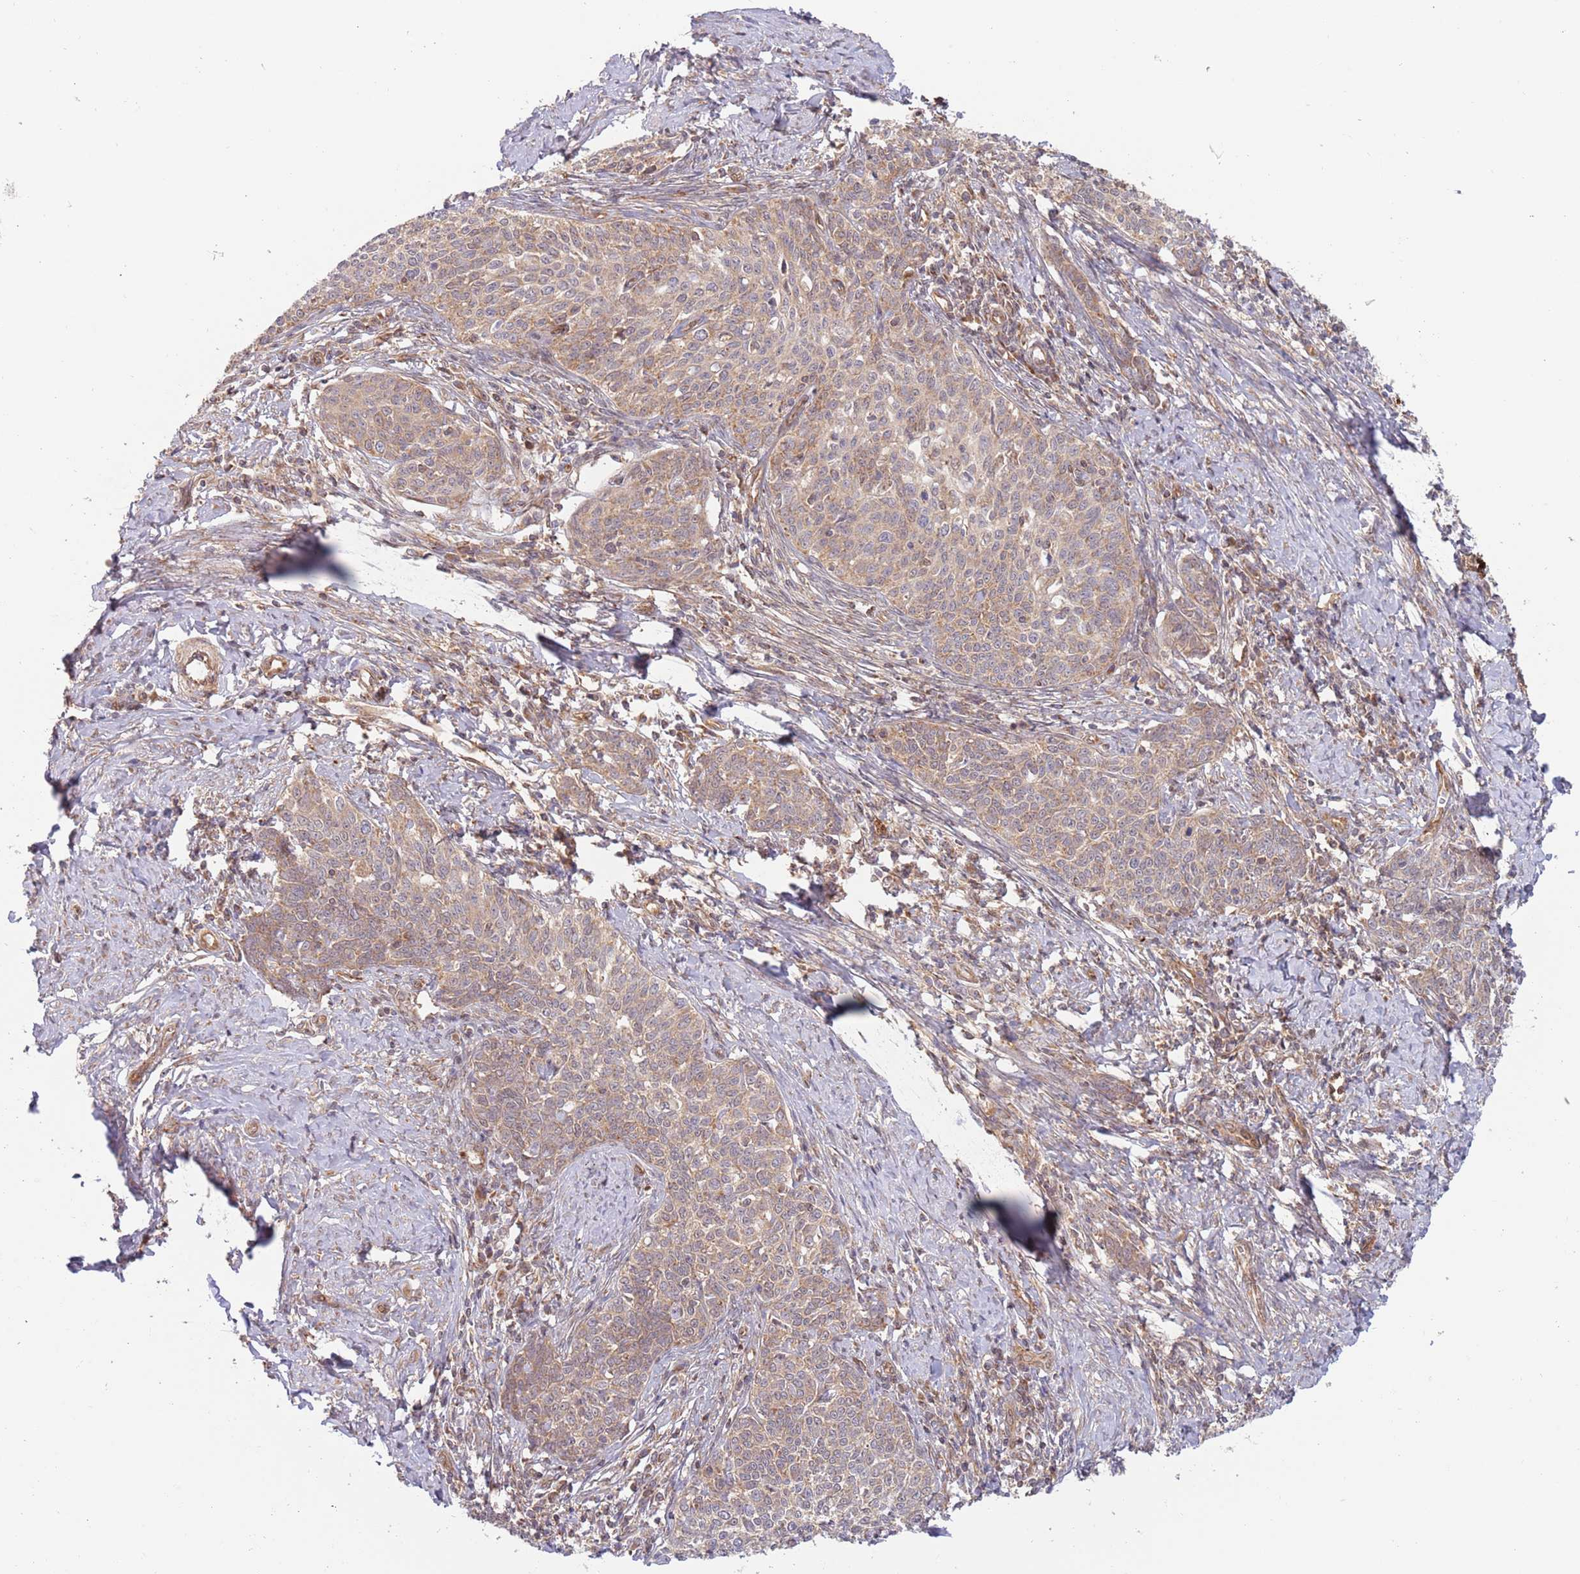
{"staining": {"intensity": "moderate", "quantity": ">75%", "location": "cytoplasmic/membranous"}, "tissue": "cervical cancer", "cell_type": "Tumor cells", "image_type": "cancer", "snomed": [{"axis": "morphology", "description": "Squamous cell carcinoma, NOS"}, {"axis": "topography", "description": "Cervix"}], "caption": "DAB (3,3'-diaminobenzidine) immunohistochemical staining of cervical cancer displays moderate cytoplasmic/membranous protein staining in about >75% of tumor cells.", "gene": "GUK1", "patient": {"sex": "female", "age": 39}}